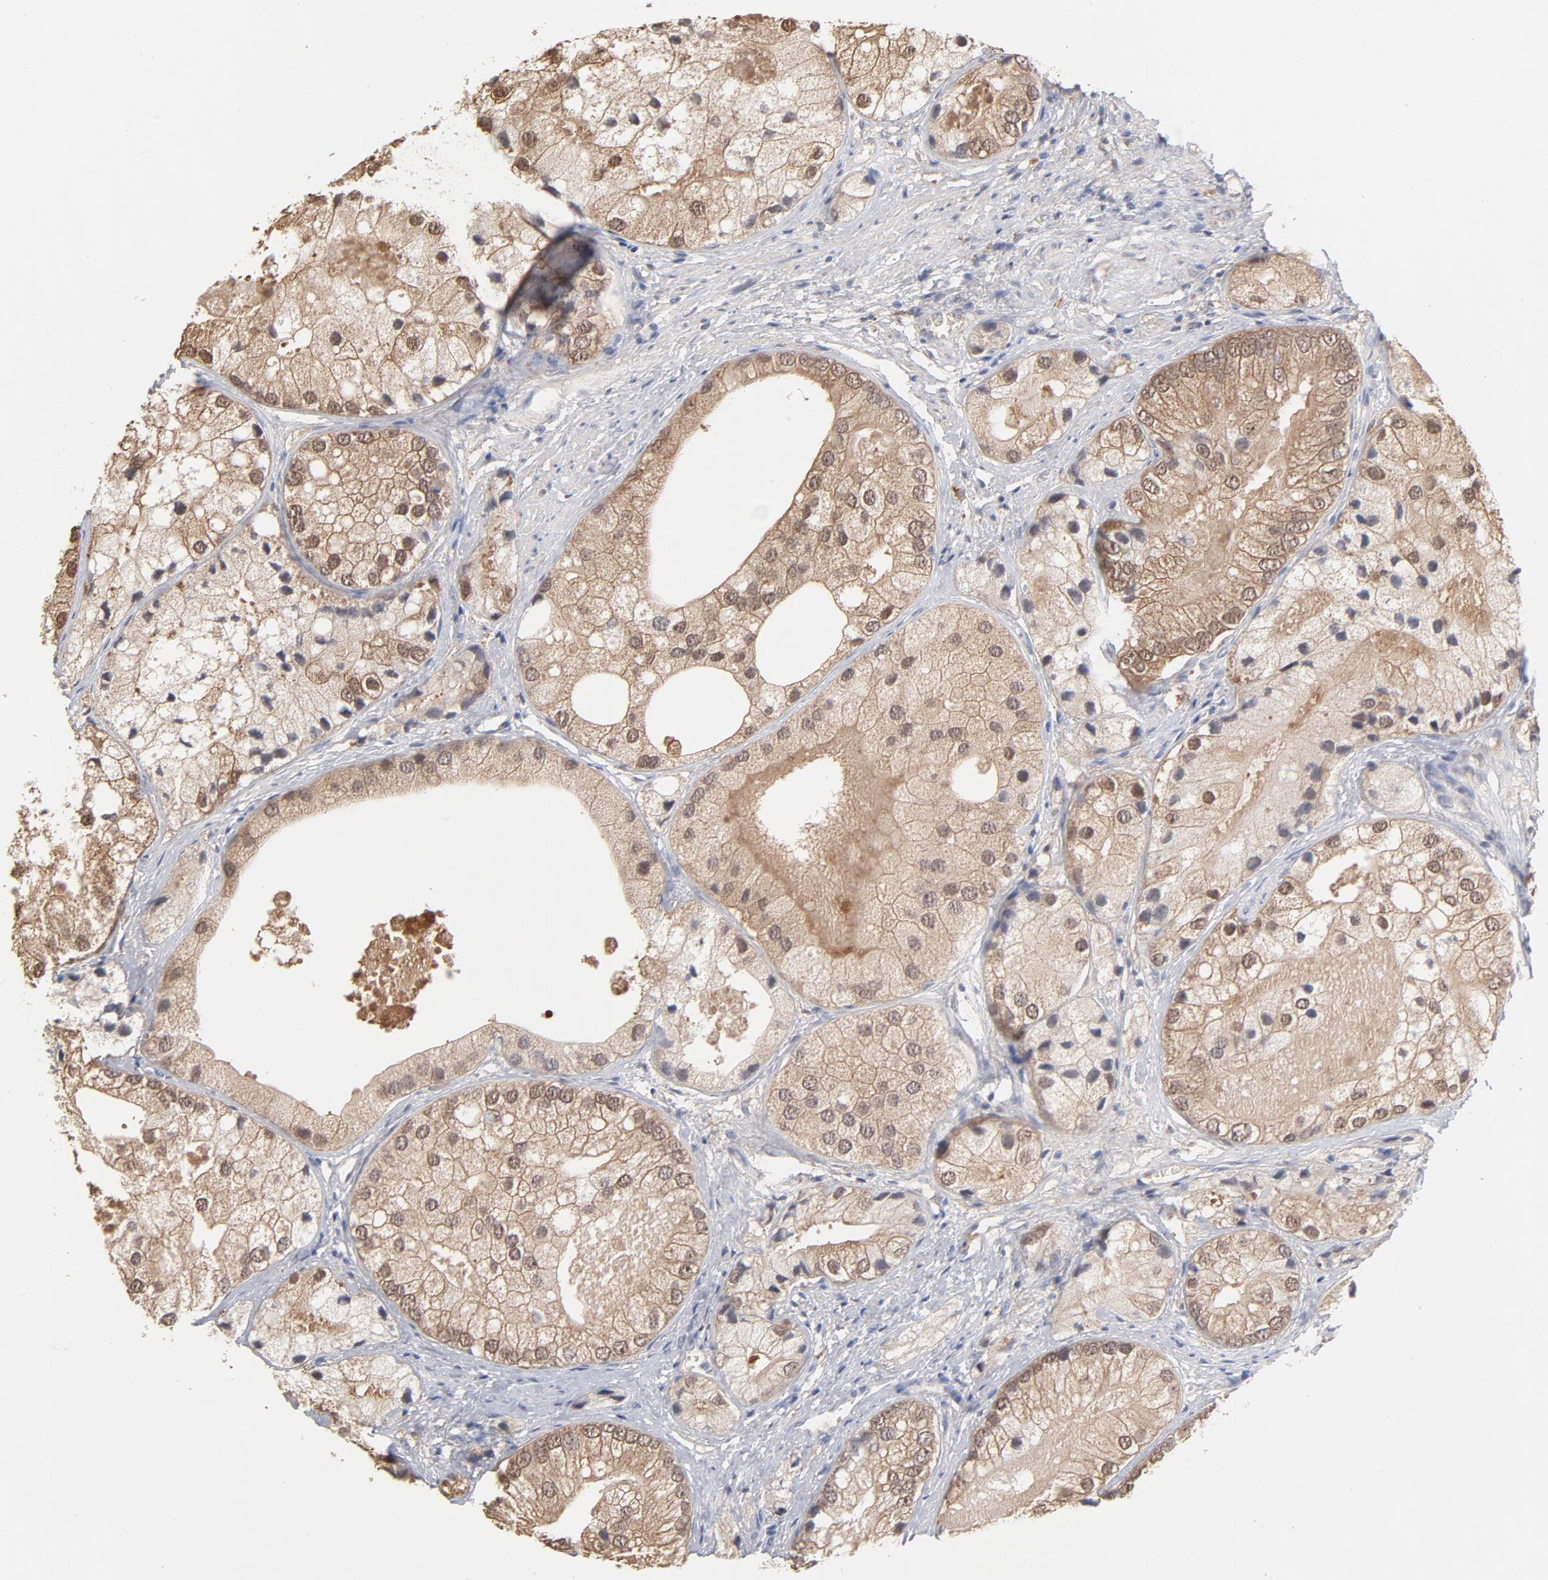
{"staining": {"intensity": "moderate", "quantity": ">75%", "location": "cytoplasmic/membranous"}, "tissue": "prostate cancer", "cell_type": "Tumor cells", "image_type": "cancer", "snomed": [{"axis": "morphology", "description": "Adenocarcinoma, Low grade"}, {"axis": "topography", "description": "Prostate"}], "caption": "Tumor cells display medium levels of moderate cytoplasmic/membranous expression in about >75% of cells in prostate cancer.", "gene": "MIF", "patient": {"sex": "male", "age": 69}}